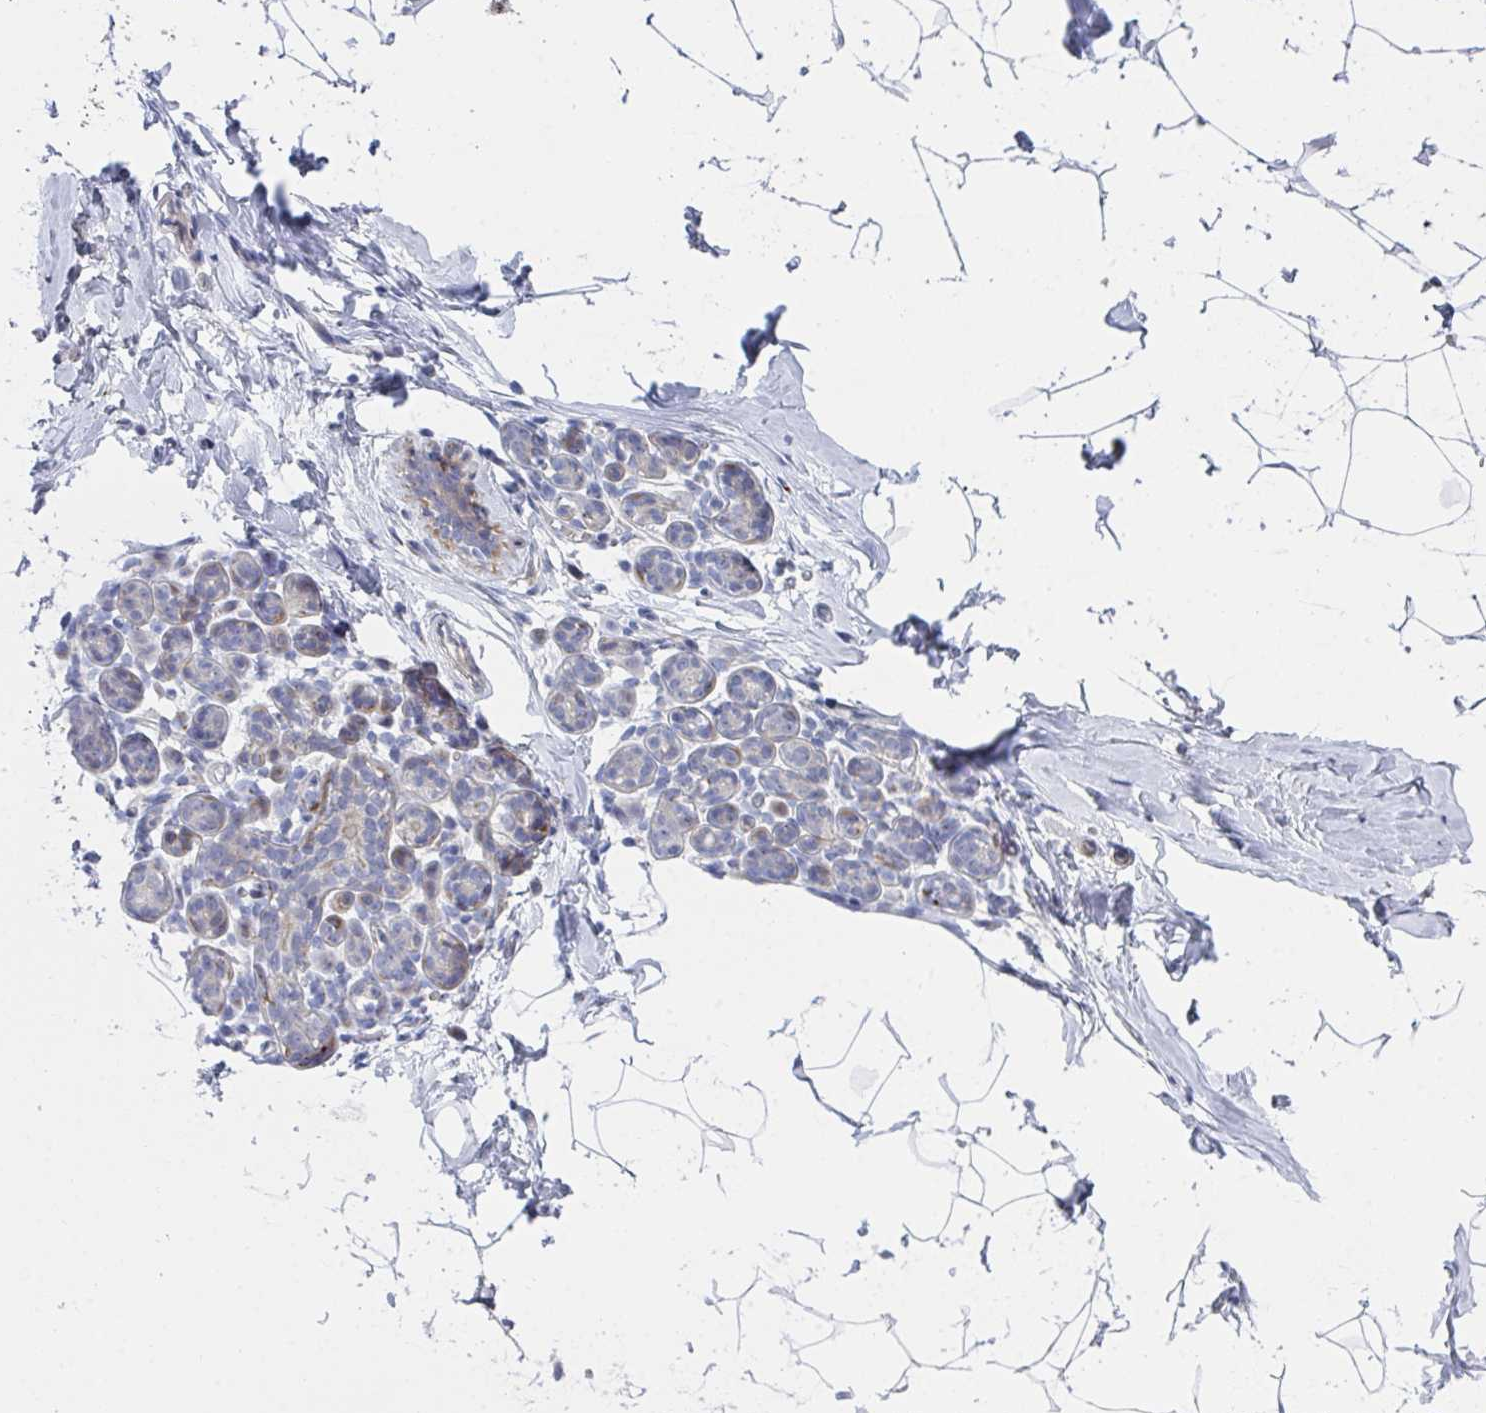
{"staining": {"intensity": "negative", "quantity": "none", "location": "none"}, "tissue": "breast", "cell_type": "Adipocytes", "image_type": "normal", "snomed": [{"axis": "morphology", "description": "Normal tissue, NOS"}, {"axis": "topography", "description": "Breast"}], "caption": "The IHC histopathology image has no significant expression in adipocytes of breast. Brightfield microscopy of immunohistochemistry stained with DAB (brown) and hematoxylin (blue), captured at high magnification.", "gene": "PSMG1", "patient": {"sex": "female", "age": 32}}